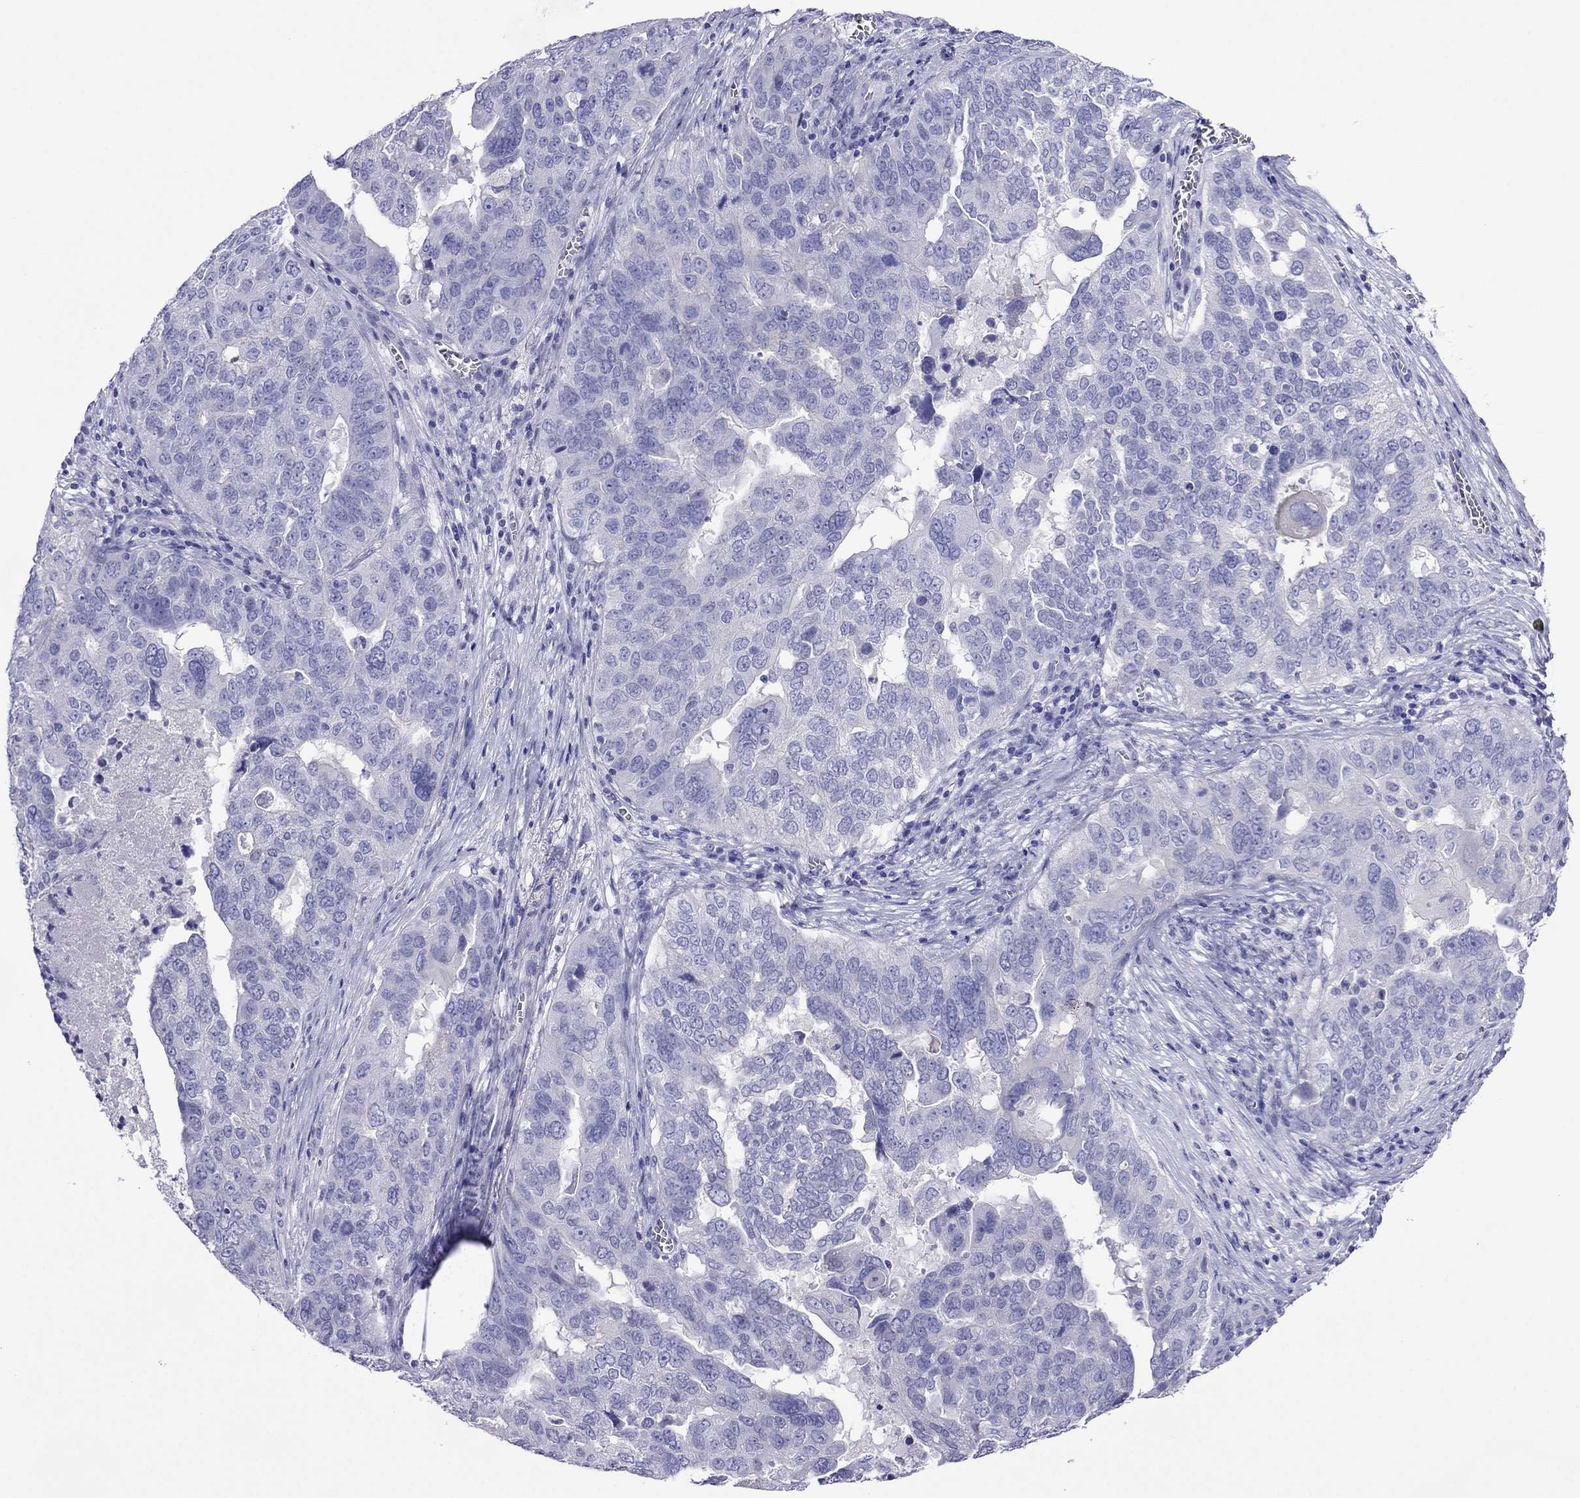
{"staining": {"intensity": "negative", "quantity": "none", "location": "none"}, "tissue": "ovarian cancer", "cell_type": "Tumor cells", "image_type": "cancer", "snomed": [{"axis": "morphology", "description": "Carcinoma, endometroid"}, {"axis": "topography", "description": "Soft tissue"}, {"axis": "topography", "description": "Ovary"}], "caption": "Immunohistochemical staining of human ovarian cancer (endometroid carcinoma) displays no significant staining in tumor cells.", "gene": "PCDHA6", "patient": {"sex": "female", "age": 52}}